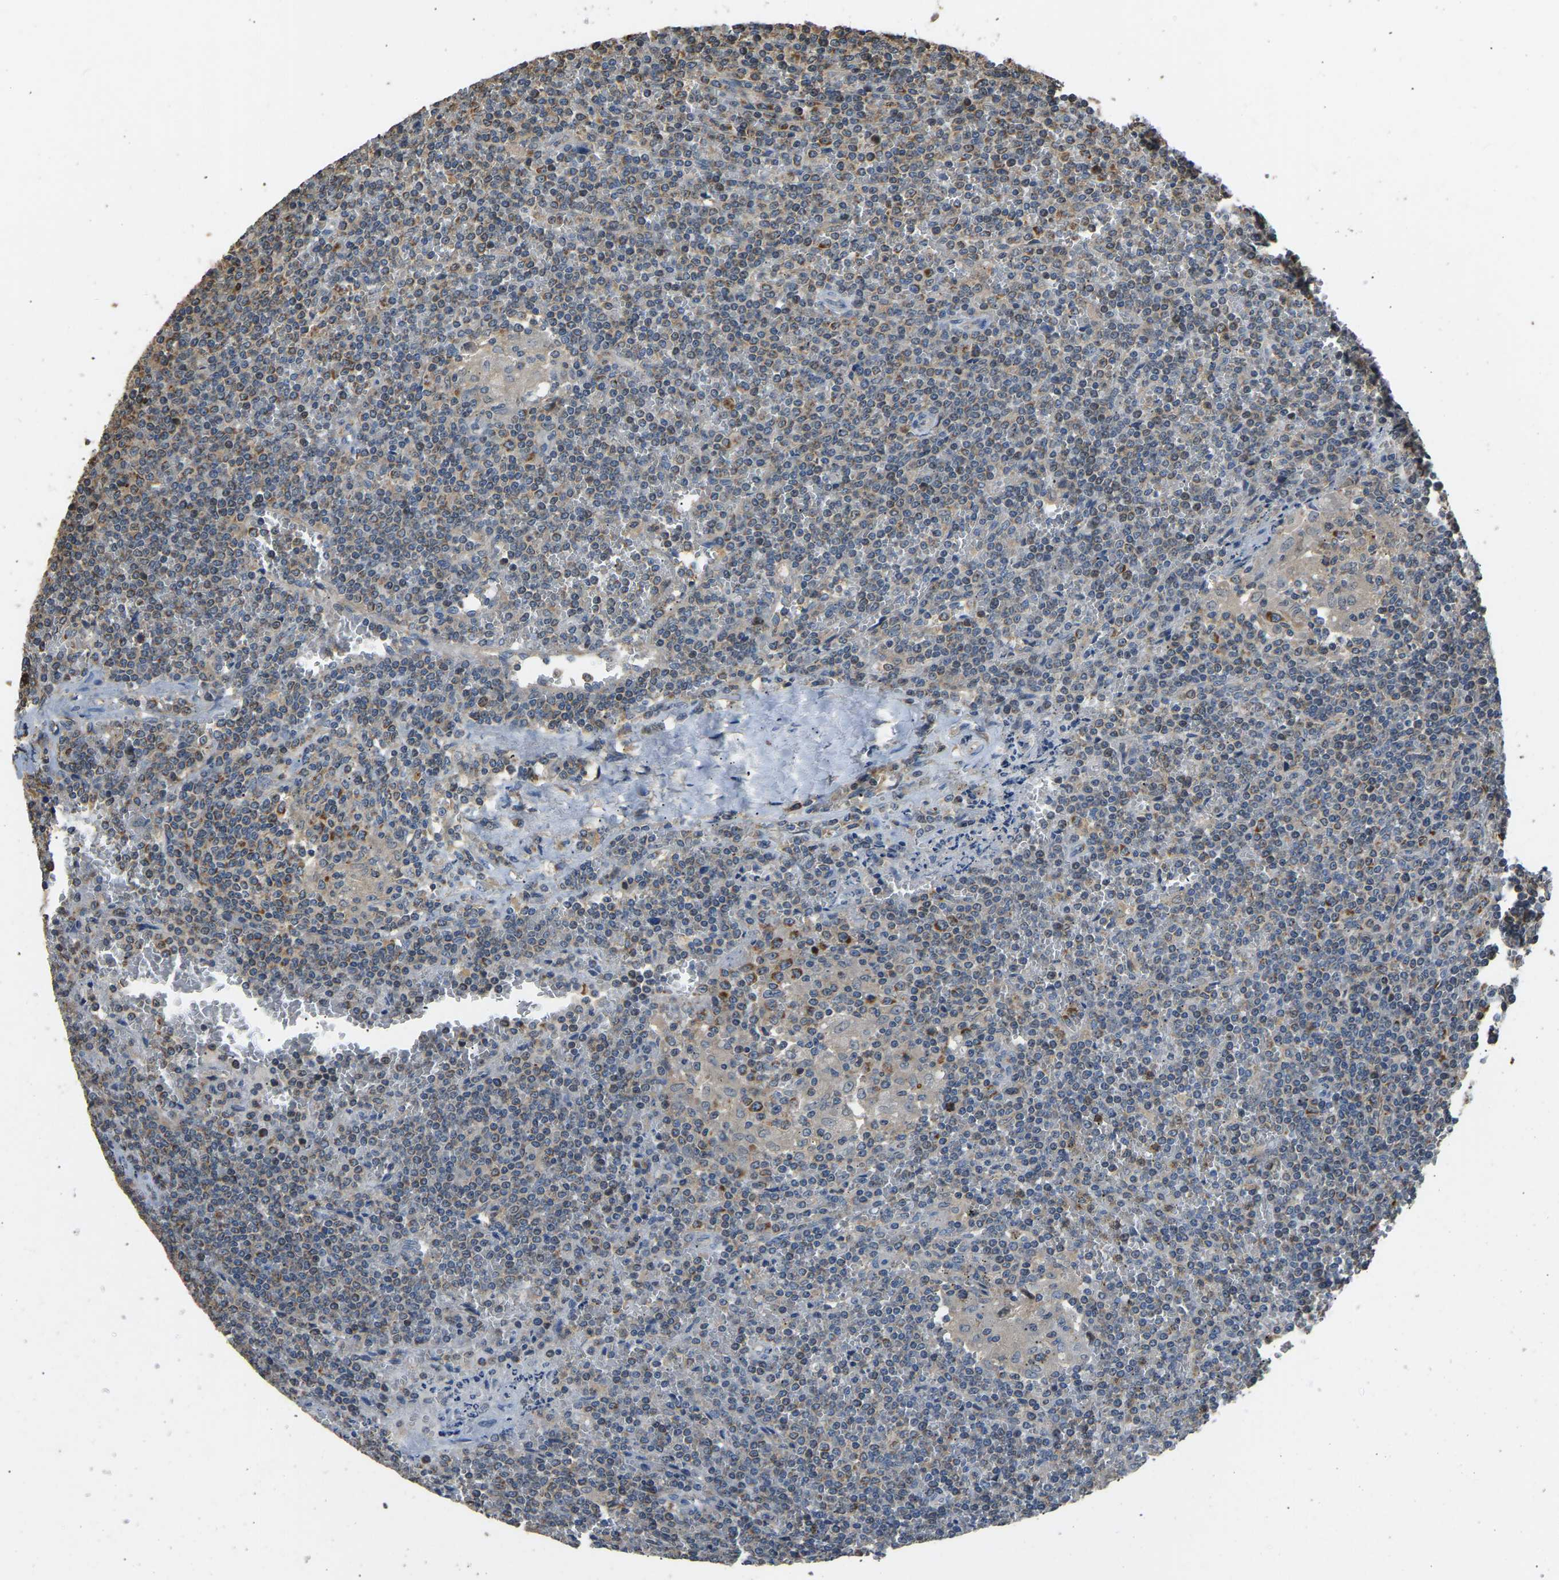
{"staining": {"intensity": "negative", "quantity": "none", "location": "none"}, "tissue": "lymphoma", "cell_type": "Tumor cells", "image_type": "cancer", "snomed": [{"axis": "morphology", "description": "Malignant lymphoma, non-Hodgkin's type, Low grade"}, {"axis": "topography", "description": "Spleen"}], "caption": "Tumor cells show no significant protein expression in malignant lymphoma, non-Hodgkin's type (low-grade). The staining was performed using DAB (3,3'-diaminobenzidine) to visualize the protein expression in brown, while the nuclei were stained in blue with hematoxylin (Magnification: 20x).", "gene": "TUFM", "patient": {"sex": "female", "age": 19}}